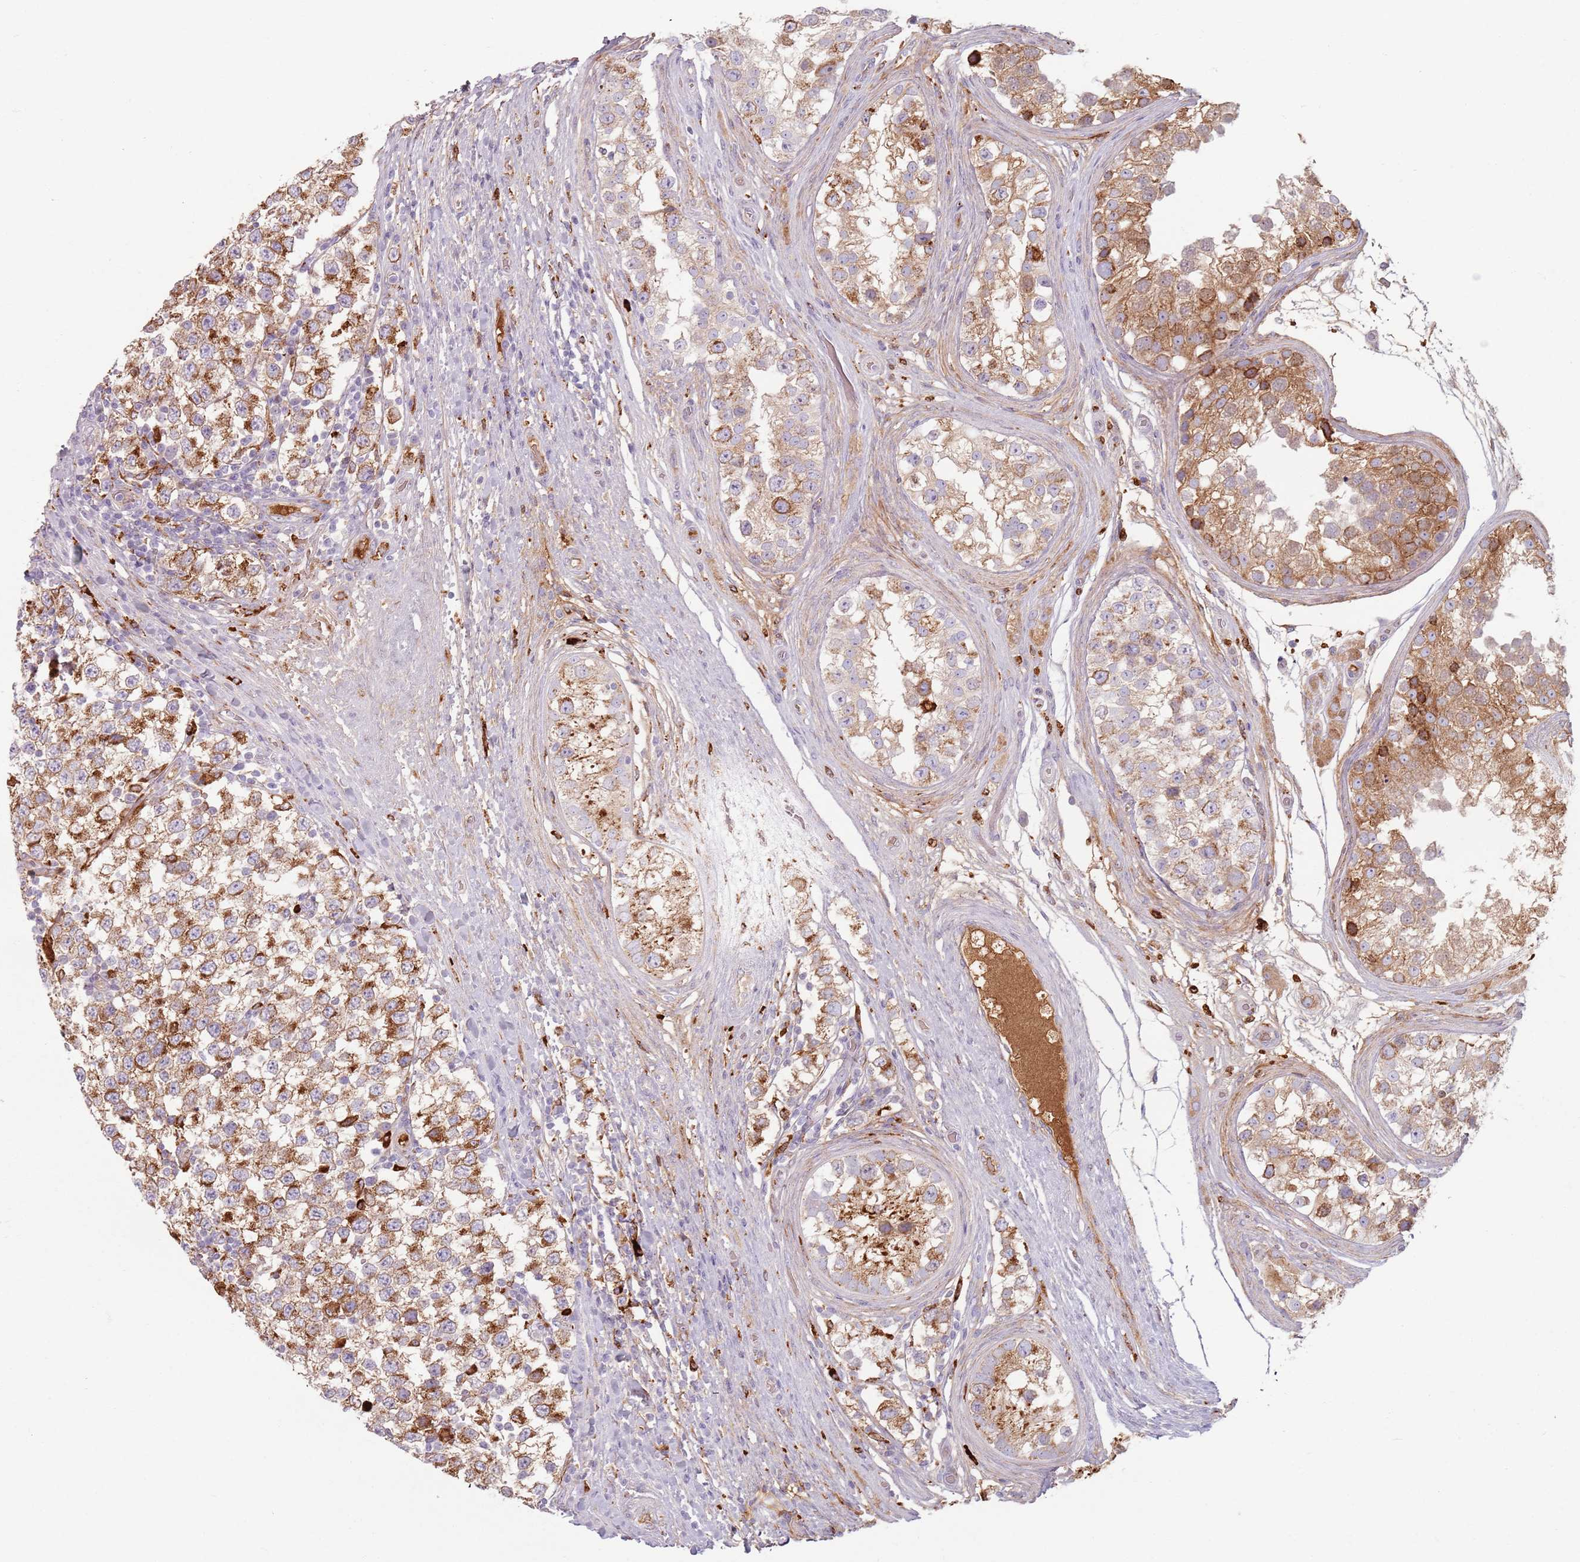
{"staining": {"intensity": "moderate", "quantity": ">75%", "location": "cytoplasmic/membranous"}, "tissue": "testis cancer", "cell_type": "Tumor cells", "image_type": "cancer", "snomed": [{"axis": "morphology", "description": "Seminoma, NOS"}, {"axis": "topography", "description": "Testis"}], "caption": "The micrograph exhibits a brown stain indicating the presence of a protein in the cytoplasmic/membranous of tumor cells in testis cancer (seminoma). The staining was performed using DAB (3,3'-diaminobenzidine), with brown indicating positive protein expression. Nuclei are stained blue with hematoxylin.", "gene": "COLGALT1", "patient": {"sex": "male", "age": 34}}